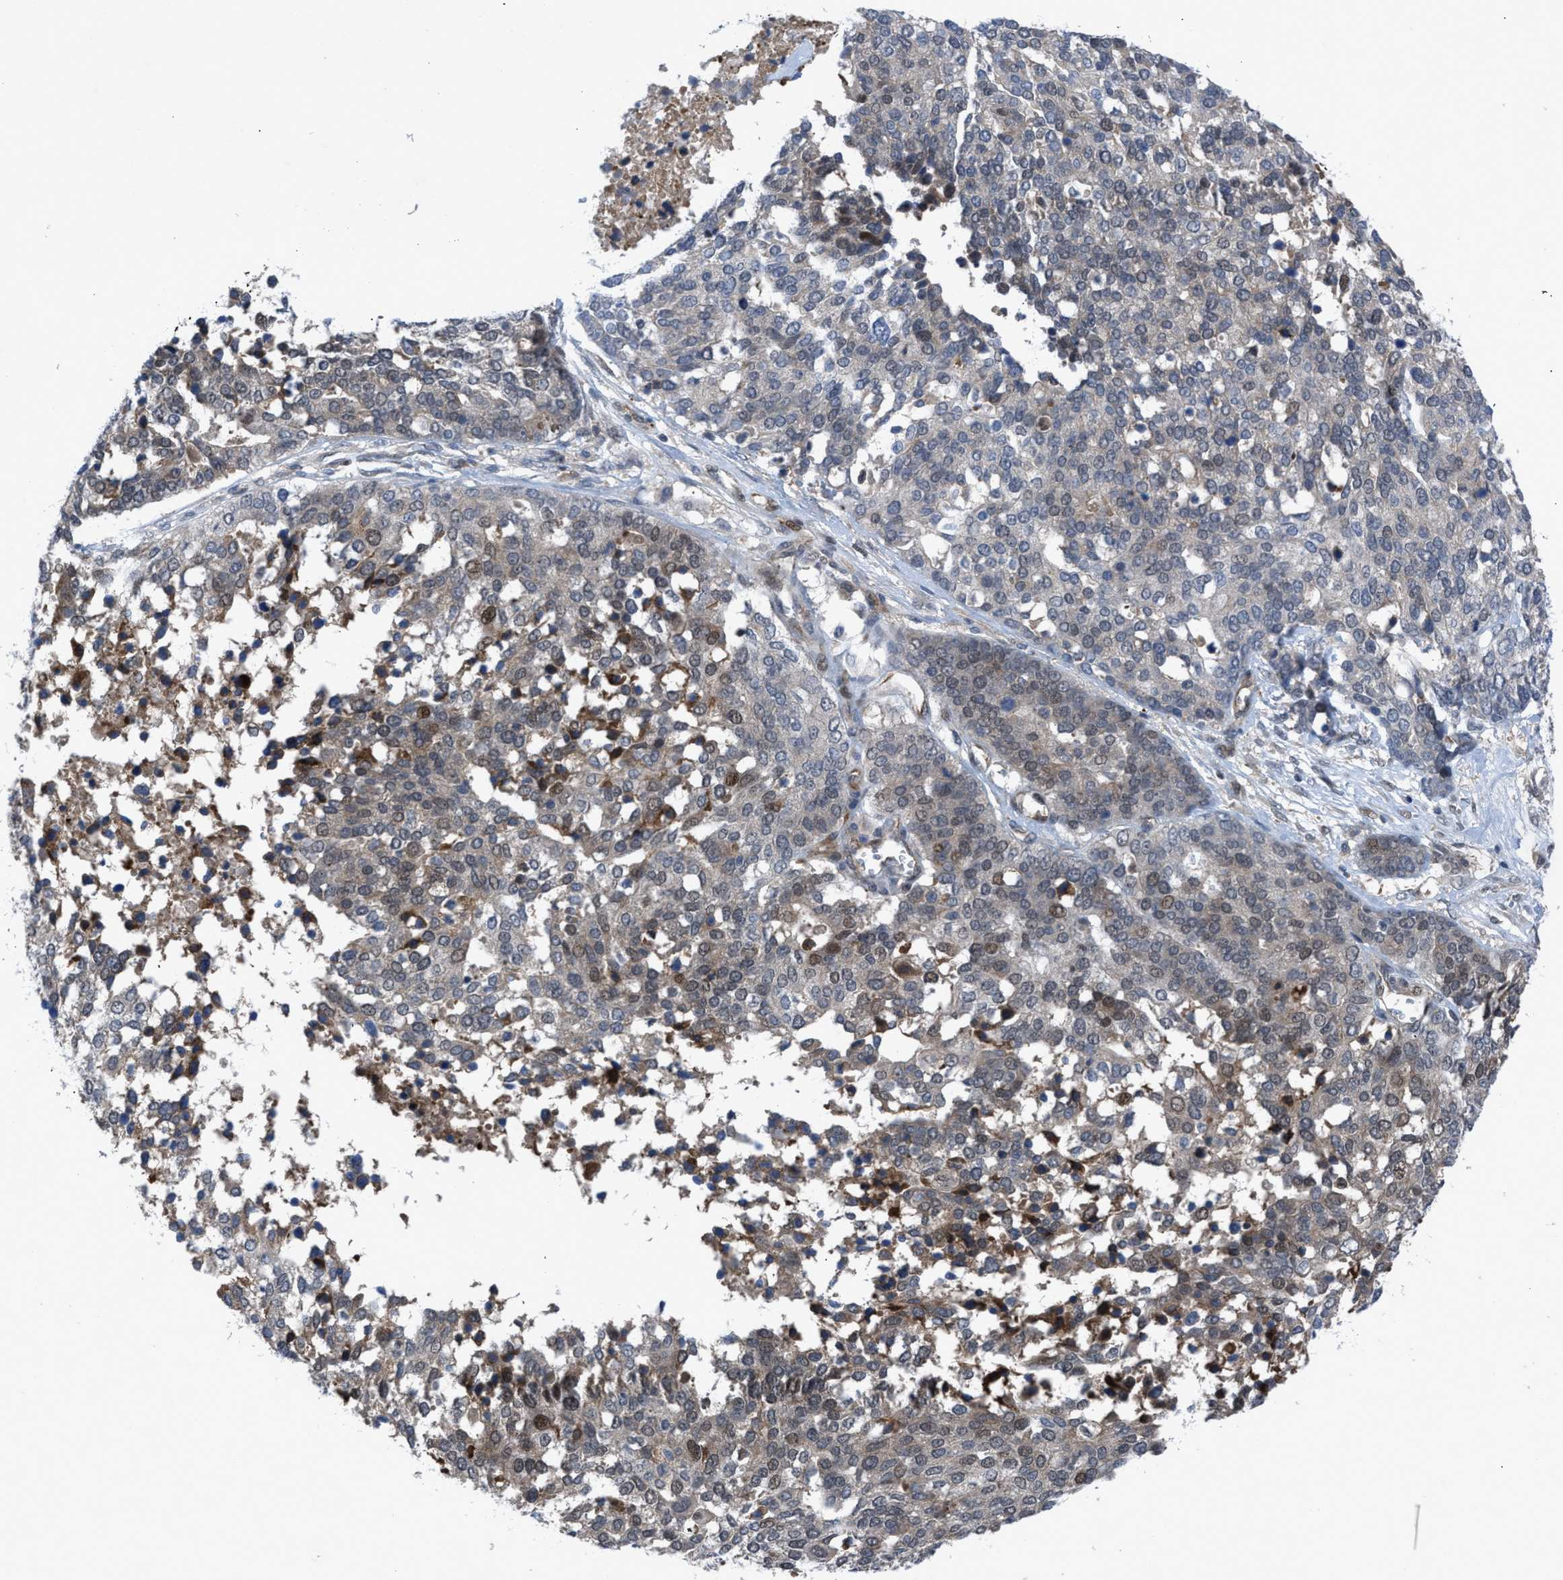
{"staining": {"intensity": "weak", "quantity": "<25%", "location": "cytoplasmic/membranous"}, "tissue": "ovarian cancer", "cell_type": "Tumor cells", "image_type": "cancer", "snomed": [{"axis": "morphology", "description": "Cystadenocarcinoma, serous, NOS"}, {"axis": "topography", "description": "Ovary"}], "caption": "DAB immunohistochemical staining of serous cystadenocarcinoma (ovarian) reveals no significant expression in tumor cells.", "gene": "IL17RE", "patient": {"sex": "female", "age": 44}}